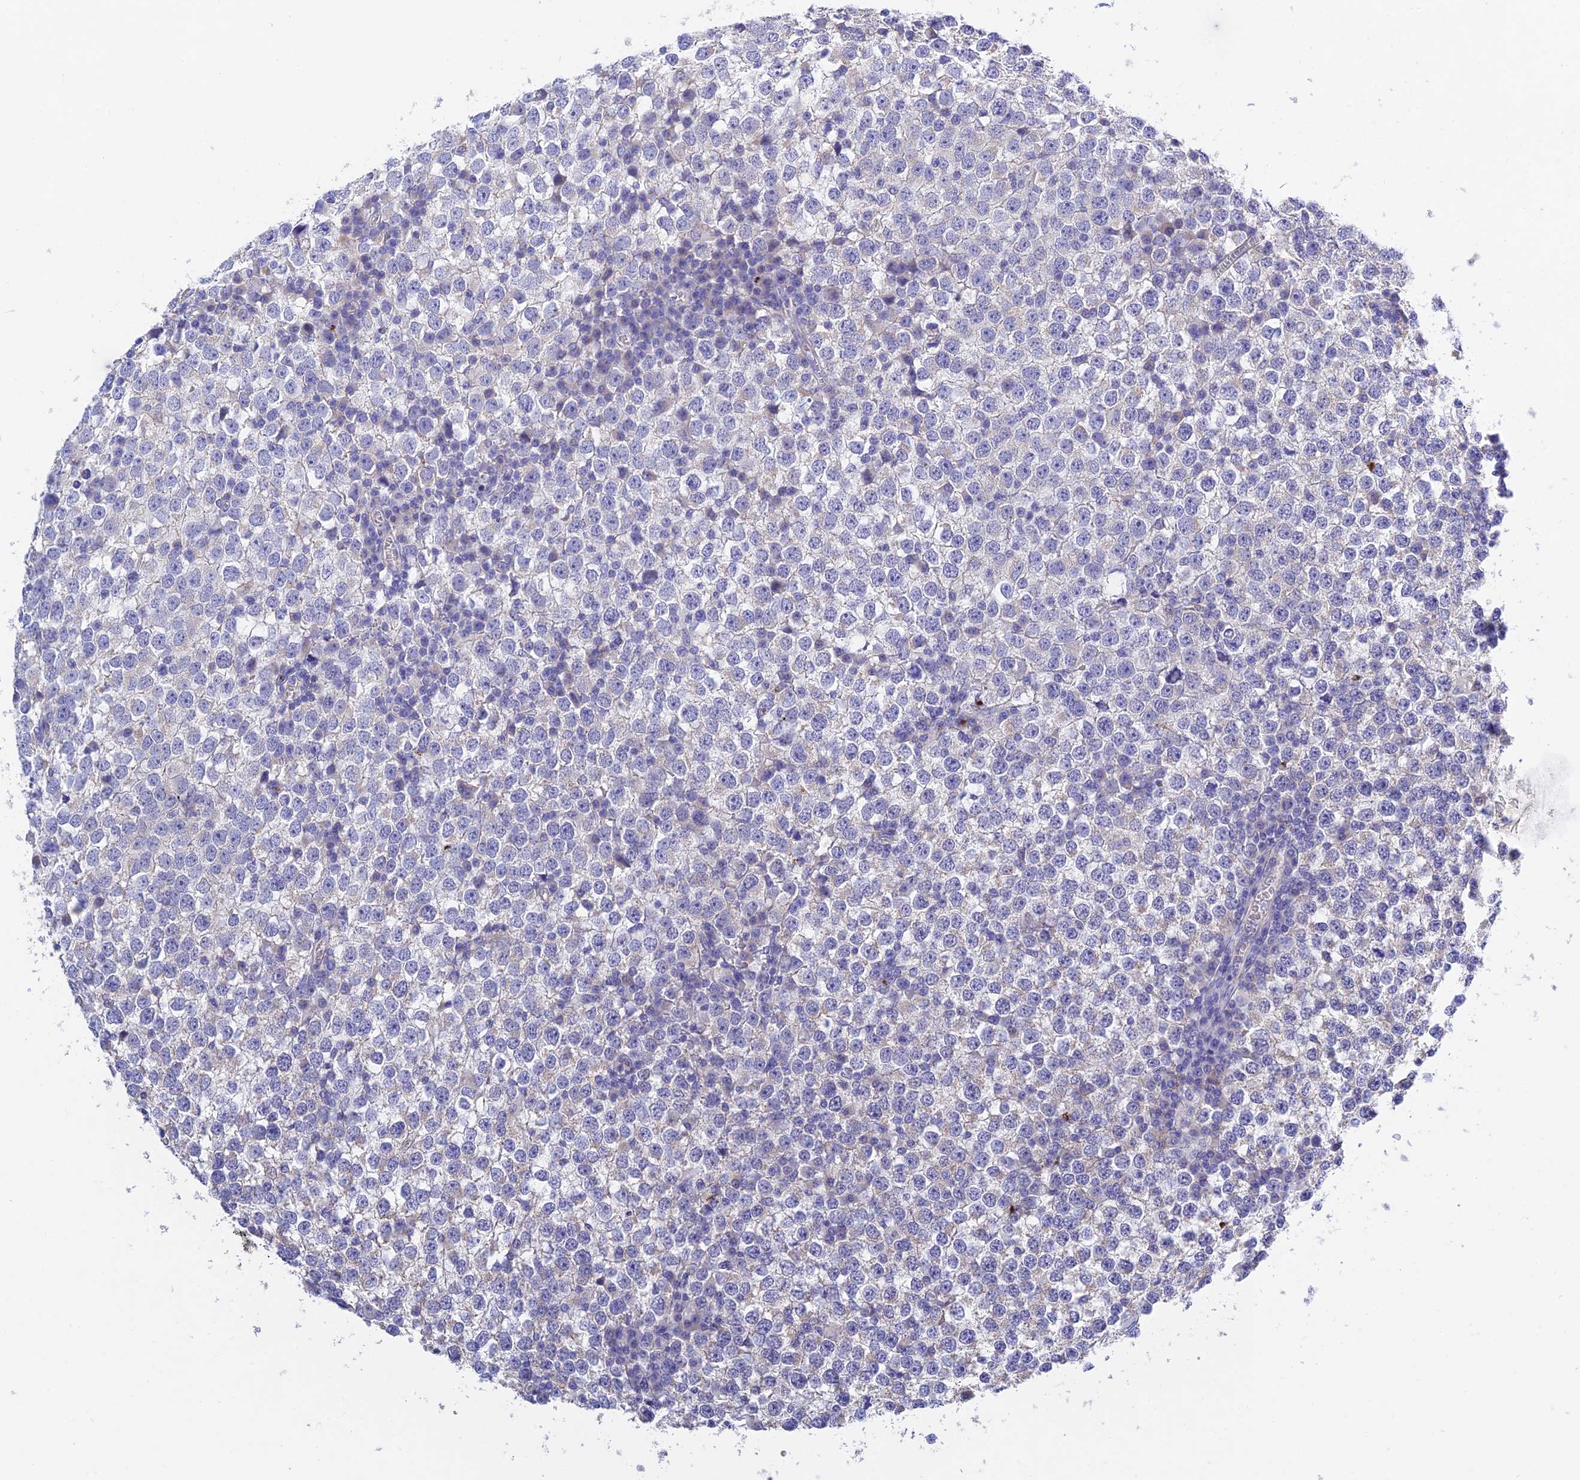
{"staining": {"intensity": "negative", "quantity": "none", "location": "none"}, "tissue": "testis cancer", "cell_type": "Tumor cells", "image_type": "cancer", "snomed": [{"axis": "morphology", "description": "Seminoma, NOS"}, {"axis": "topography", "description": "Testis"}], "caption": "DAB immunohistochemical staining of human testis cancer reveals no significant positivity in tumor cells.", "gene": "MS4A5", "patient": {"sex": "male", "age": 65}}